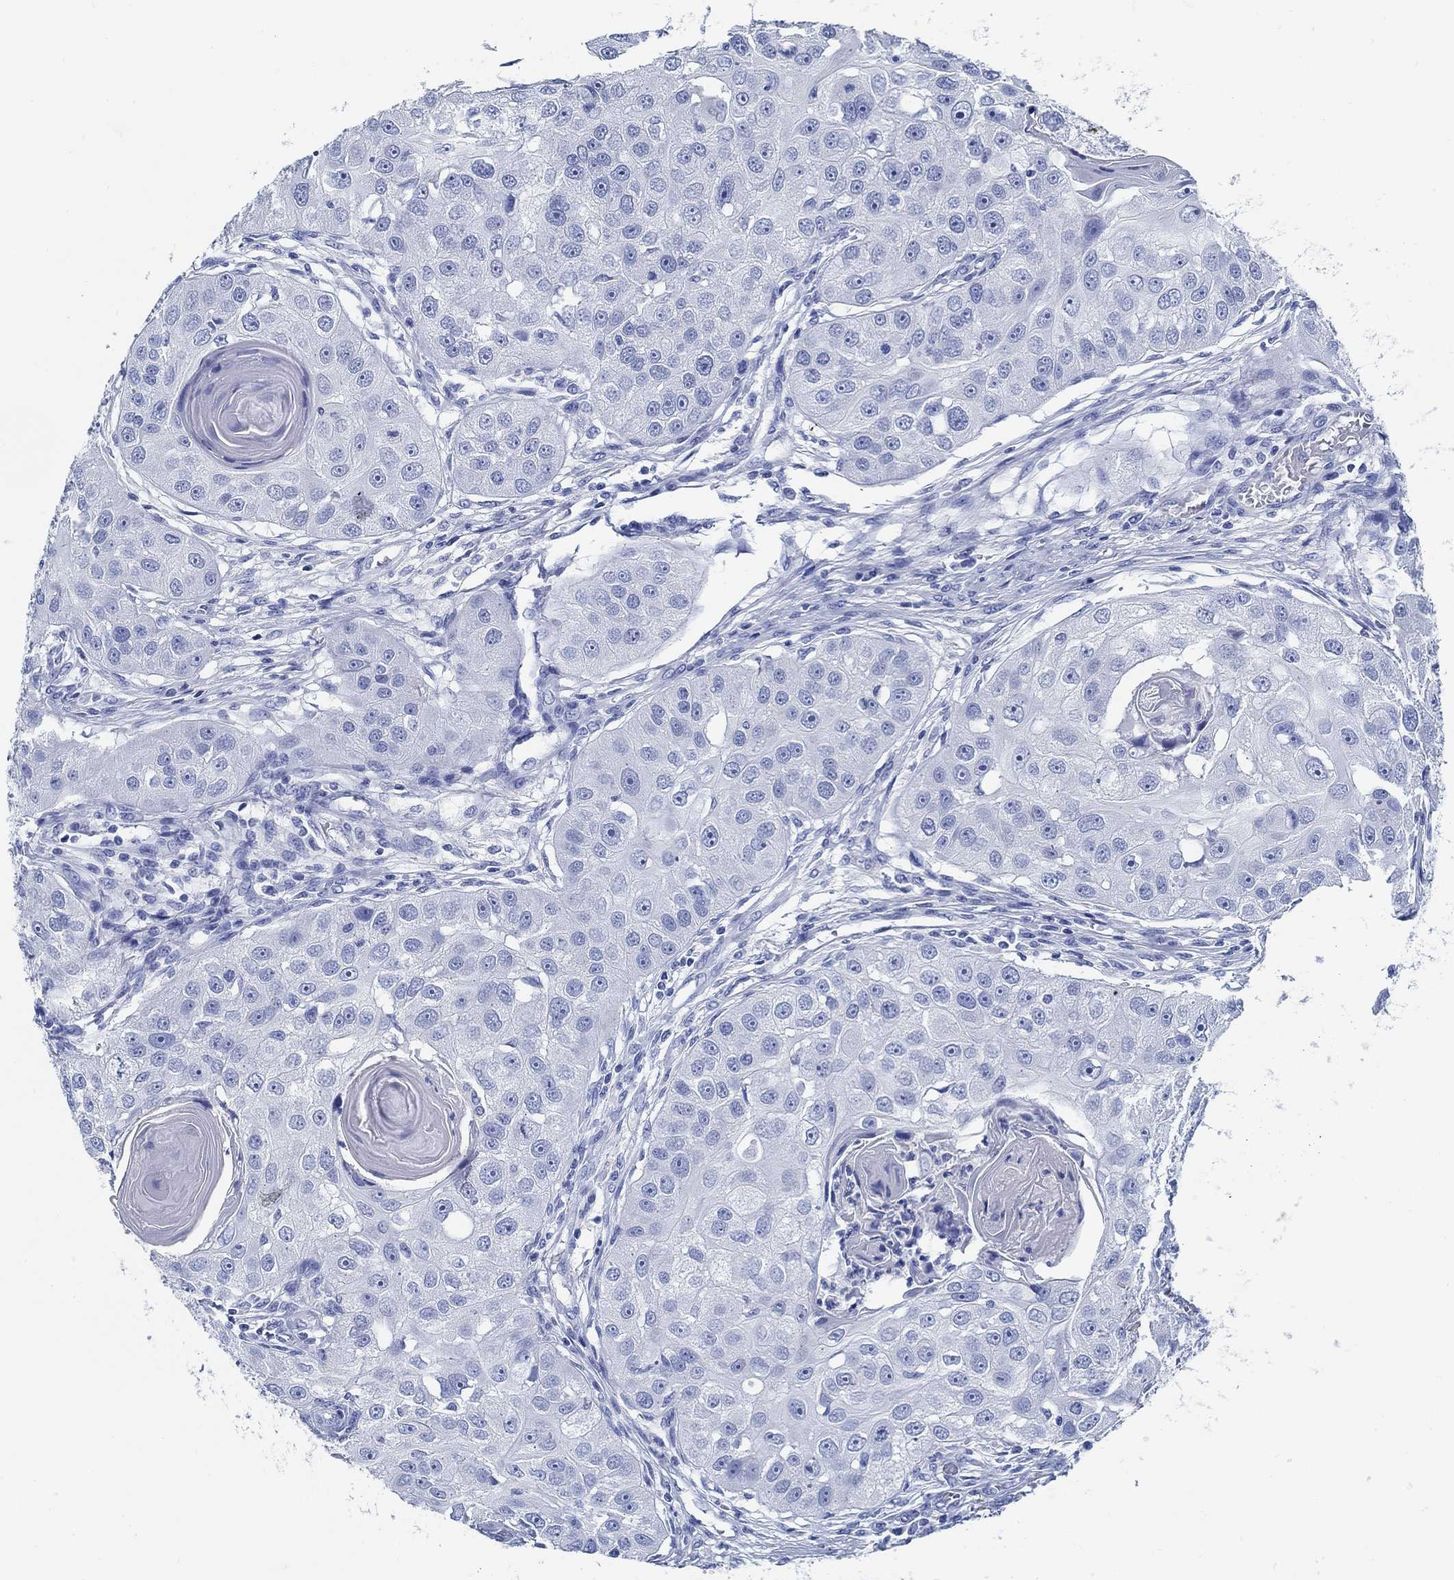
{"staining": {"intensity": "negative", "quantity": "none", "location": "none"}, "tissue": "head and neck cancer", "cell_type": "Tumor cells", "image_type": "cancer", "snomed": [{"axis": "morphology", "description": "Normal tissue, NOS"}, {"axis": "morphology", "description": "Squamous cell carcinoma, NOS"}, {"axis": "topography", "description": "Skeletal muscle"}, {"axis": "topography", "description": "Head-Neck"}], "caption": "IHC image of head and neck cancer stained for a protein (brown), which exhibits no positivity in tumor cells. The staining was performed using DAB to visualize the protein expression in brown, while the nuclei were stained in blue with hematoxylin (Magnification: 20x).", "gene": "SLC45A1", "patient": {"sex": "male", "age": 51}}